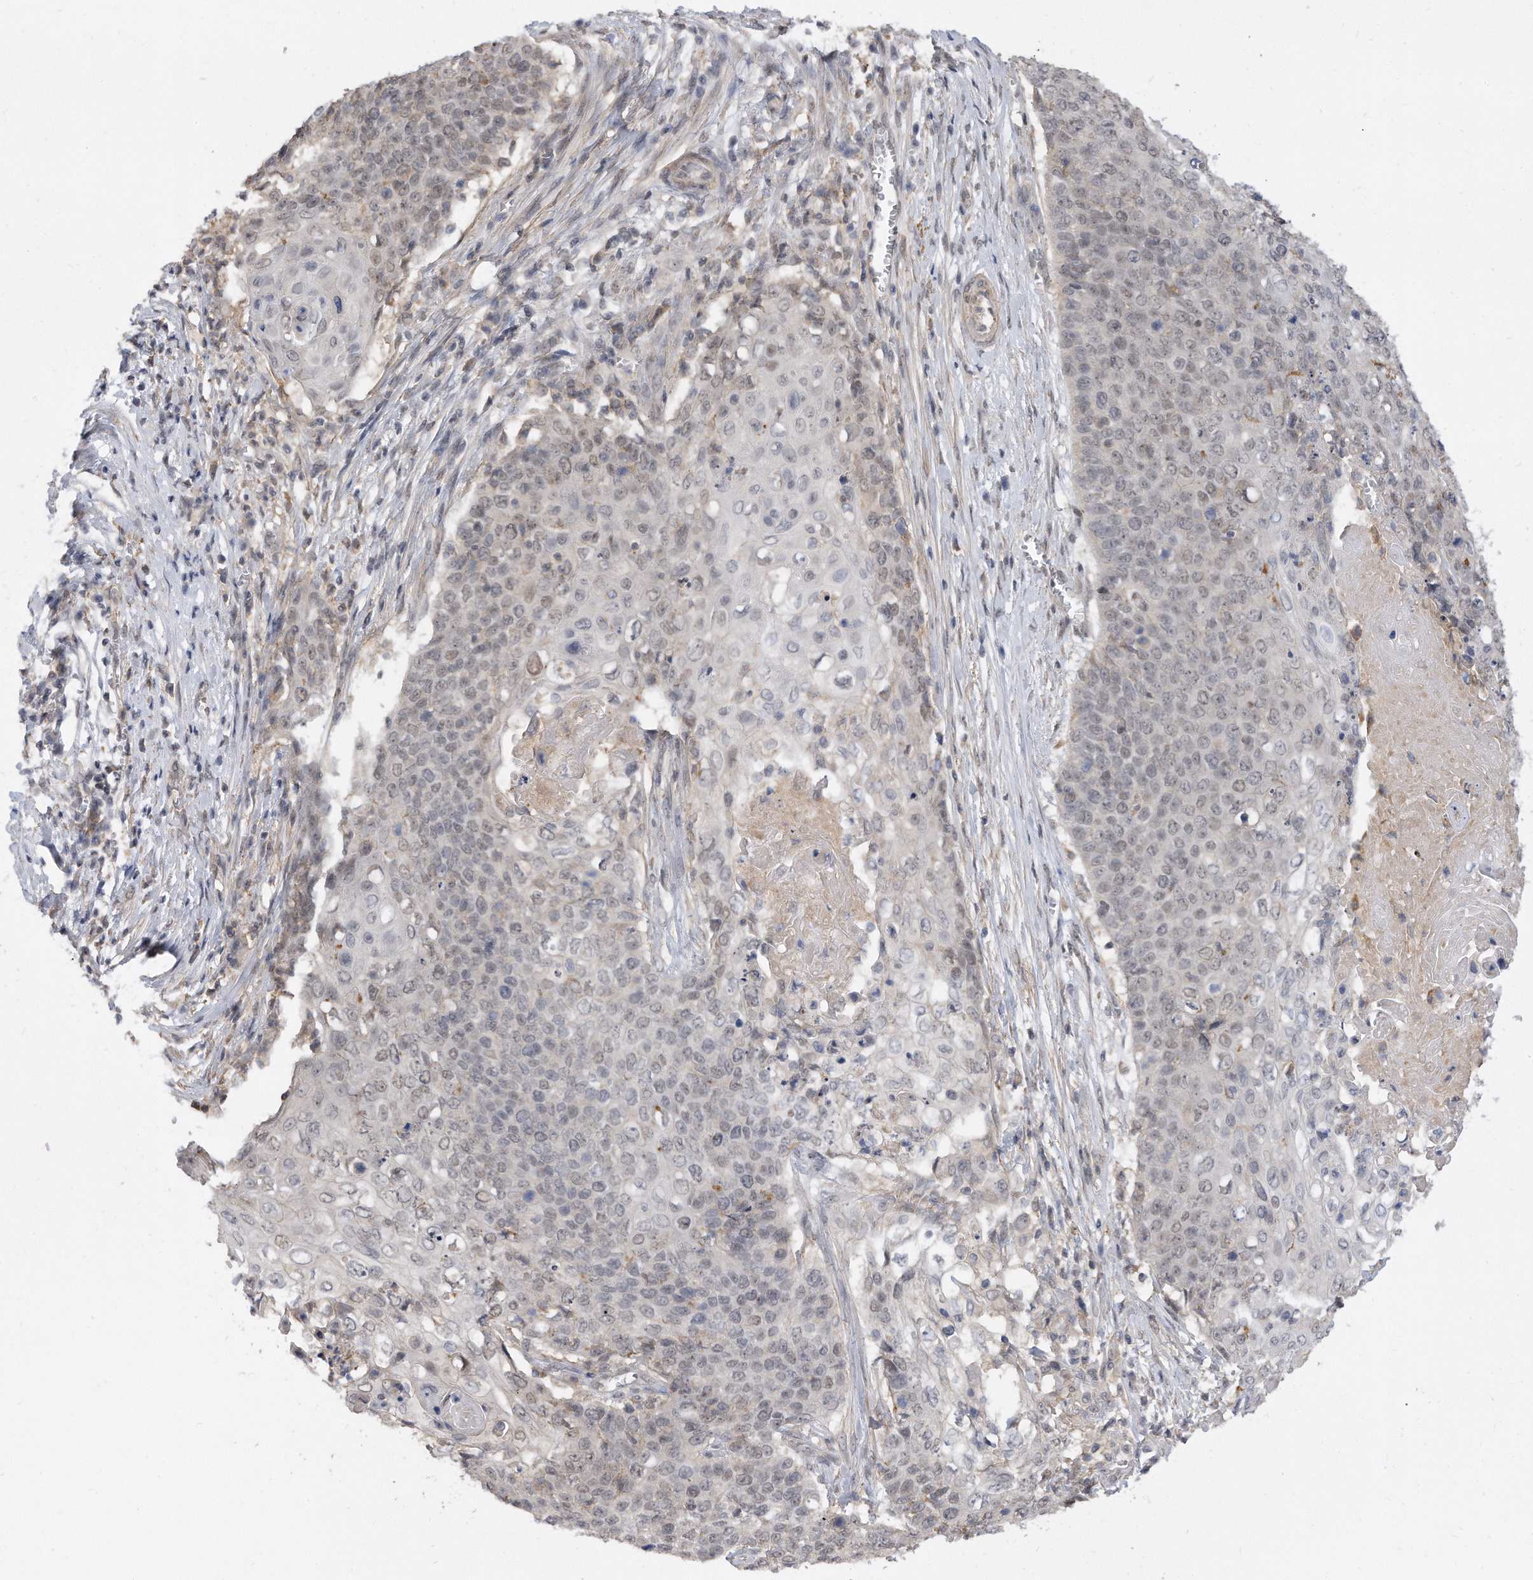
{"staining": {"intensity": "negative", "quantity": "none", "location": "none"}, "tissue": "cervical cancer", "cell_type": "Tumor cells", "image_type": "cancer", "snomed": [{"axis": "morphology", "description": "Squamous cell carcinoma, NOS"}, {"axis": "topography", "description": "Cervix"}], "caption": "The immunohistochemistry micrograph has no significant staining in tumor cells of cervical squamous cell carcinoma tissue. The staining was performed using DAB (3,3'-diaminobenzidine) to visualize the protein expression in brown, while the nuclei were stained in blue with hematoxylin (Magnification: 20x).", "gene": "TCP1", "patient": {"sex": "female", "age": 39}}